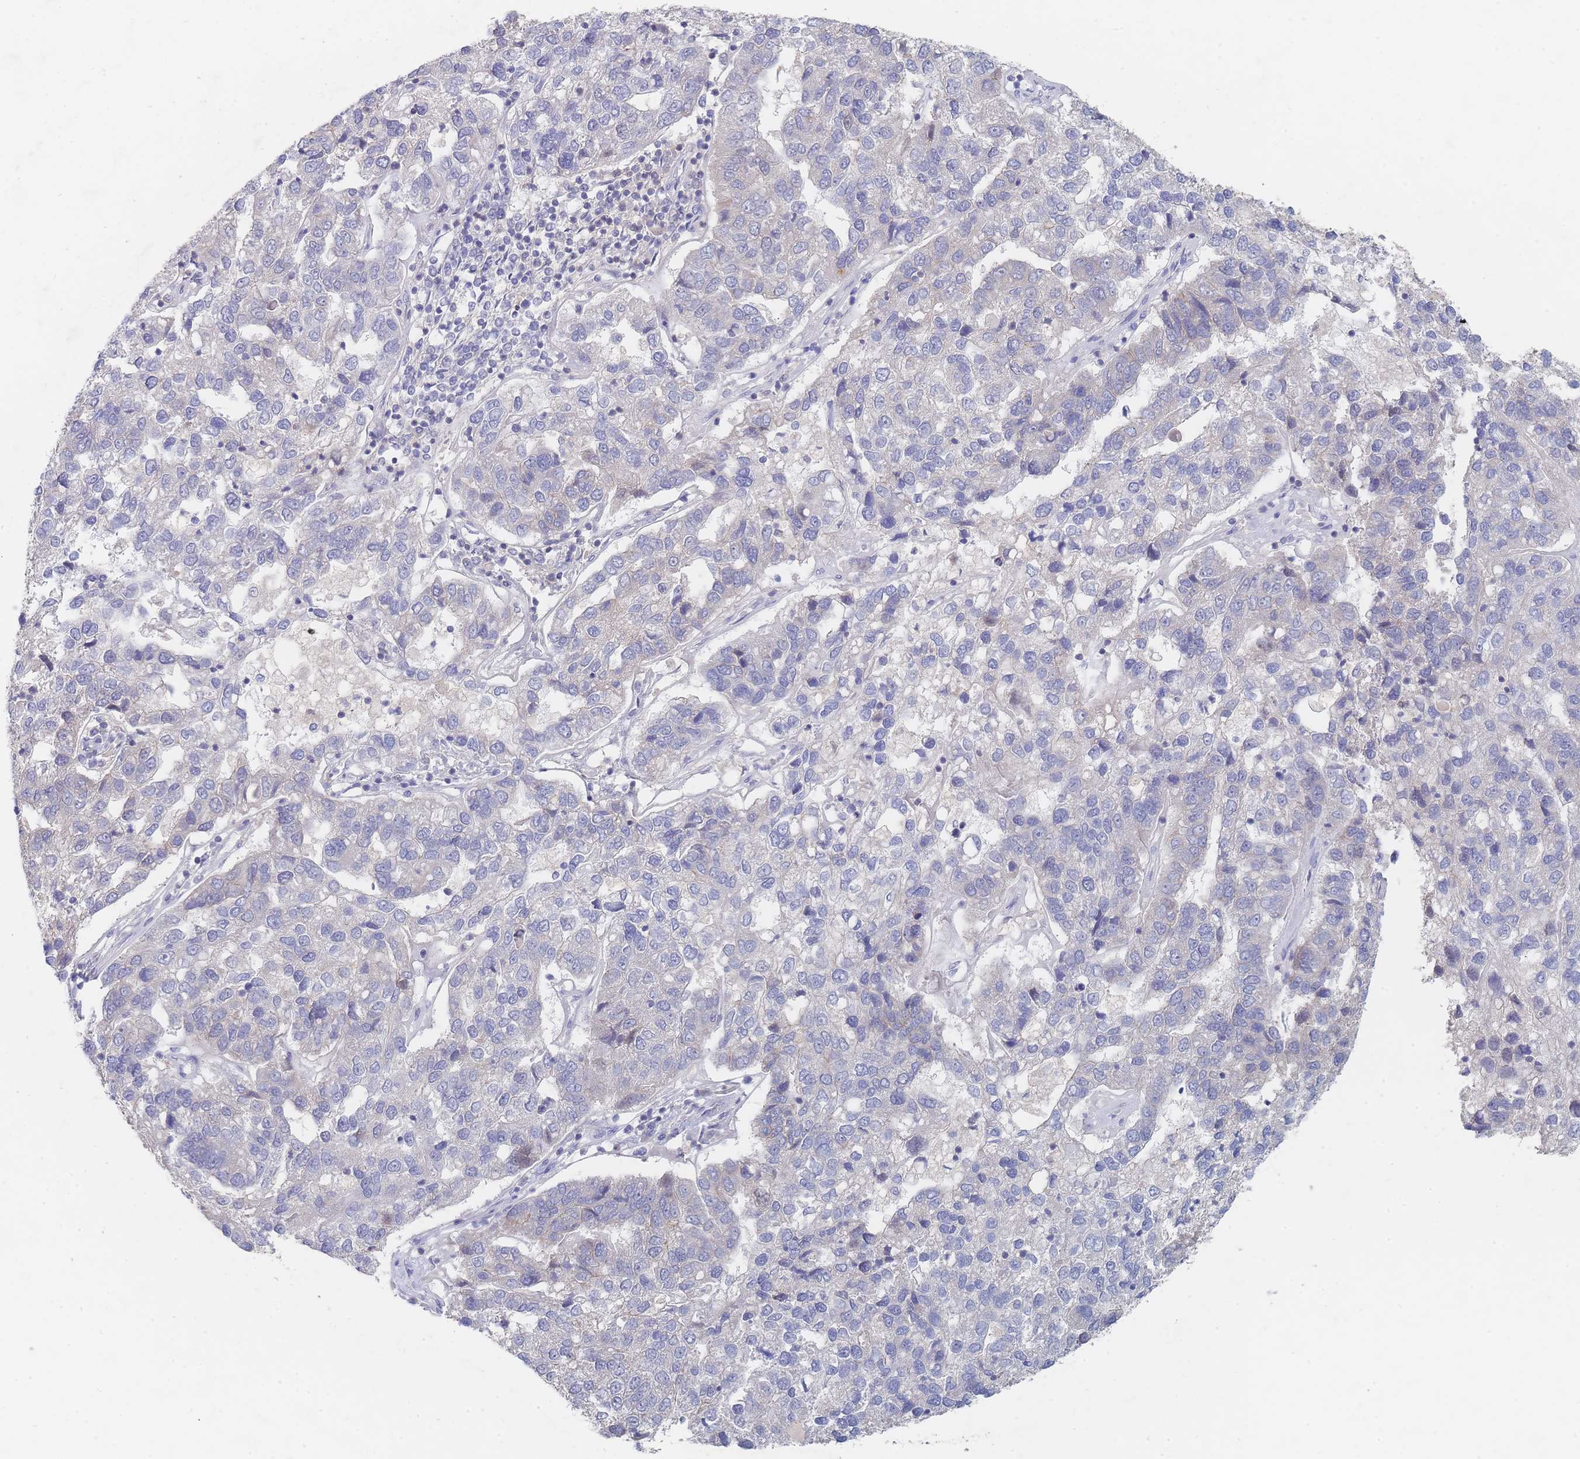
{"staining": {"intensity": "negative", "quantity": "none", "location": "none"}, "tissue": "pancreatic cancer", "cell_type": "Tumor cells", "image_type": "cancer", "snomed": [{"axis": "morphology", "description": "Adenocarcinoma, NOS"}, {"axis": "topography", "description": "Pancreas"}], "caption": "Immunohistochemical staining of adenocarcinoma (pancreatic) reveals no significant positivity in tumor cells. (Brightfield microscopy of DAB immunohistochemistry at high magnification).", "gene": "PPP6C", "patient": {"sex": "female", "age": 61}}